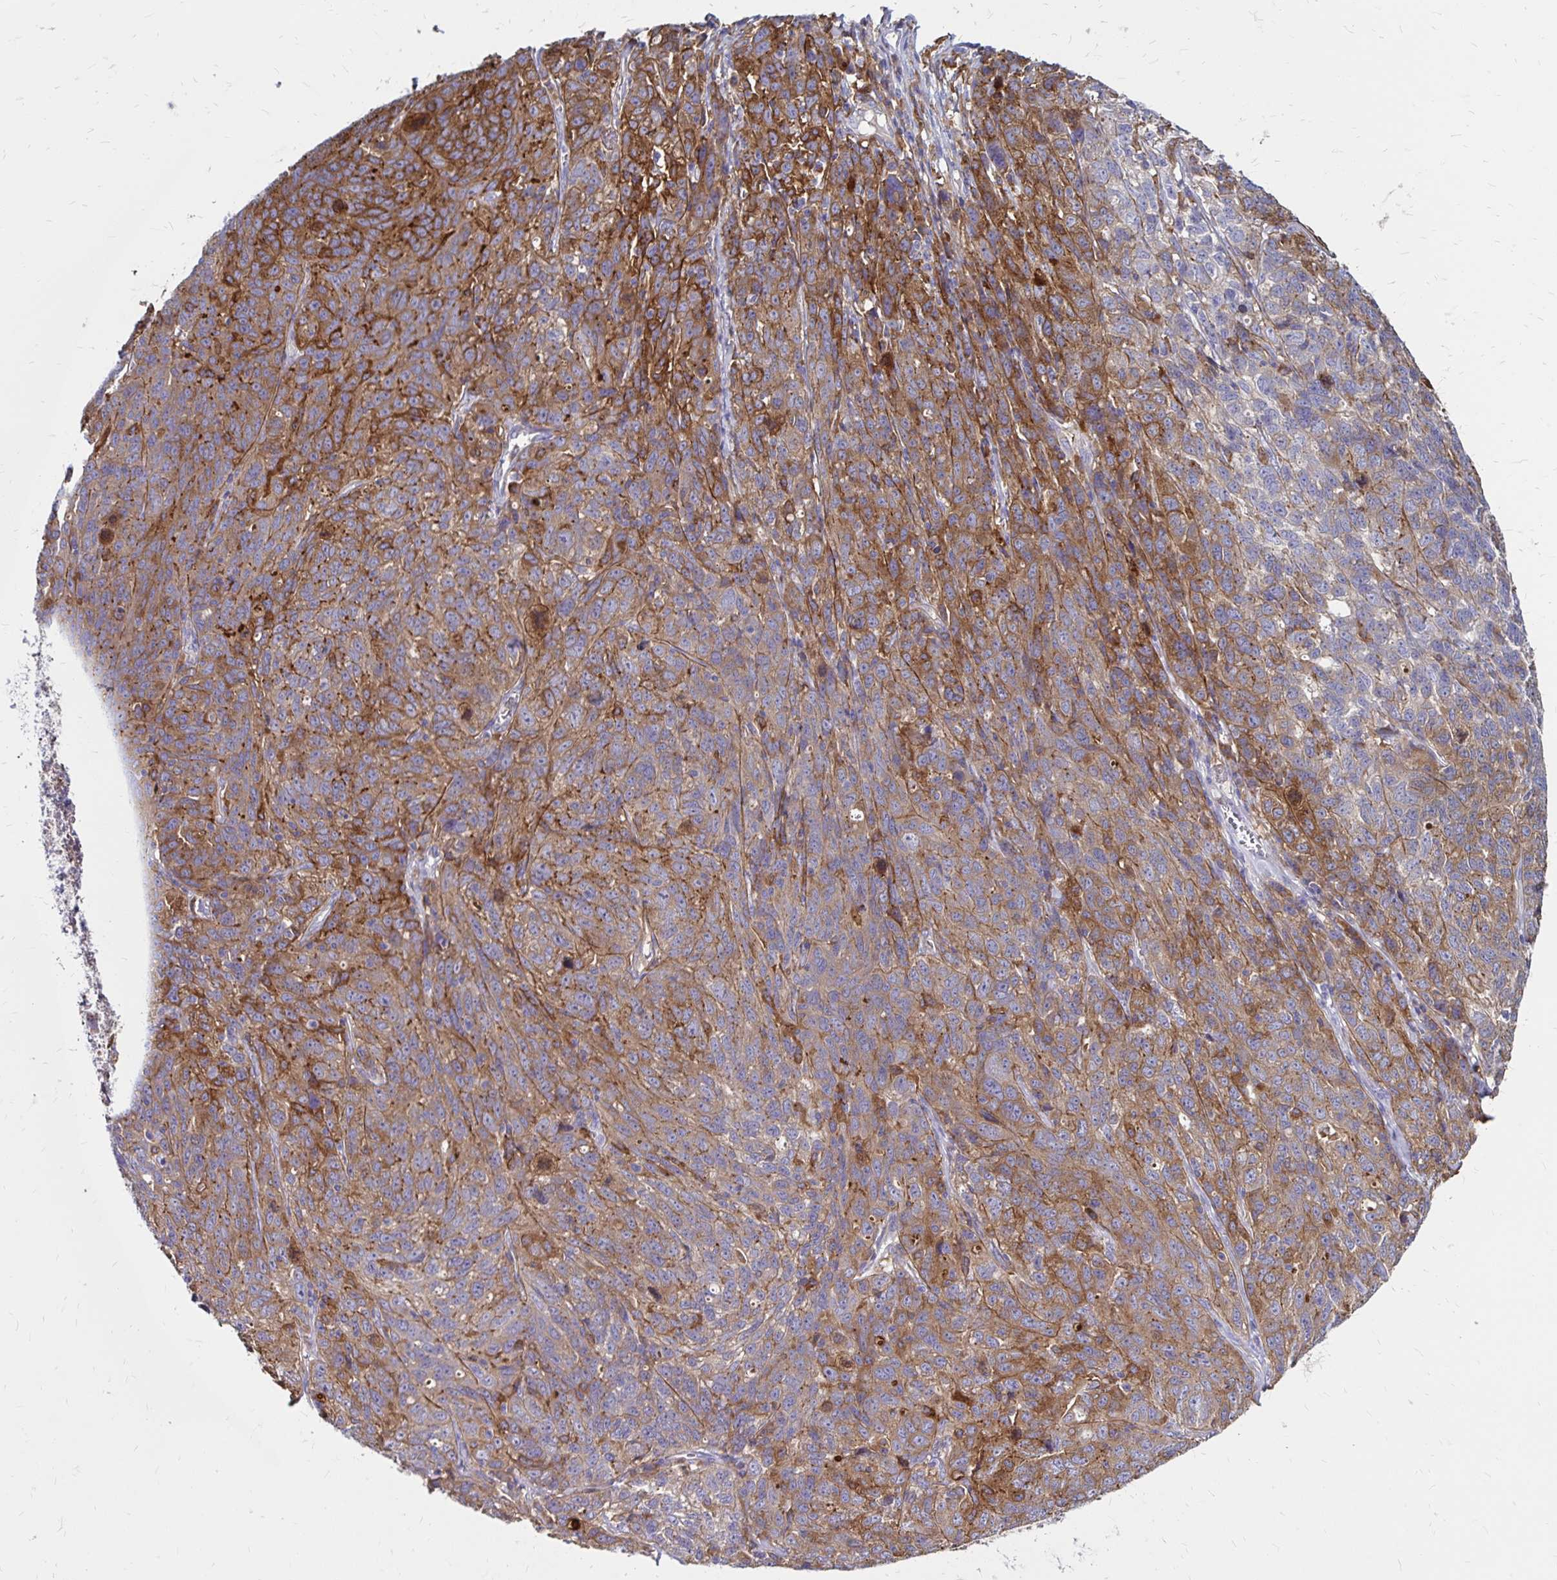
{"staining": {"intensity": "moderate", "quantity": ">75%", "location": "cytoplasmic/membranous"}, "tissue": "ovarian cancer", "cell_type": "Tumor cells", "image_type": "cancer", "snomed": [{"axis": "morphology", "description": "Cystadenocarcinoma, serous, NOS"}, {"axis": "topography", "description": "Ovary"}], "caption": "Ovarian serous cystadenocarcinoma stained with a protein marker reveals moderate staining in tumor cells.", "gene": "TNS3", "patient": {"sex": "female", "age": 71}}